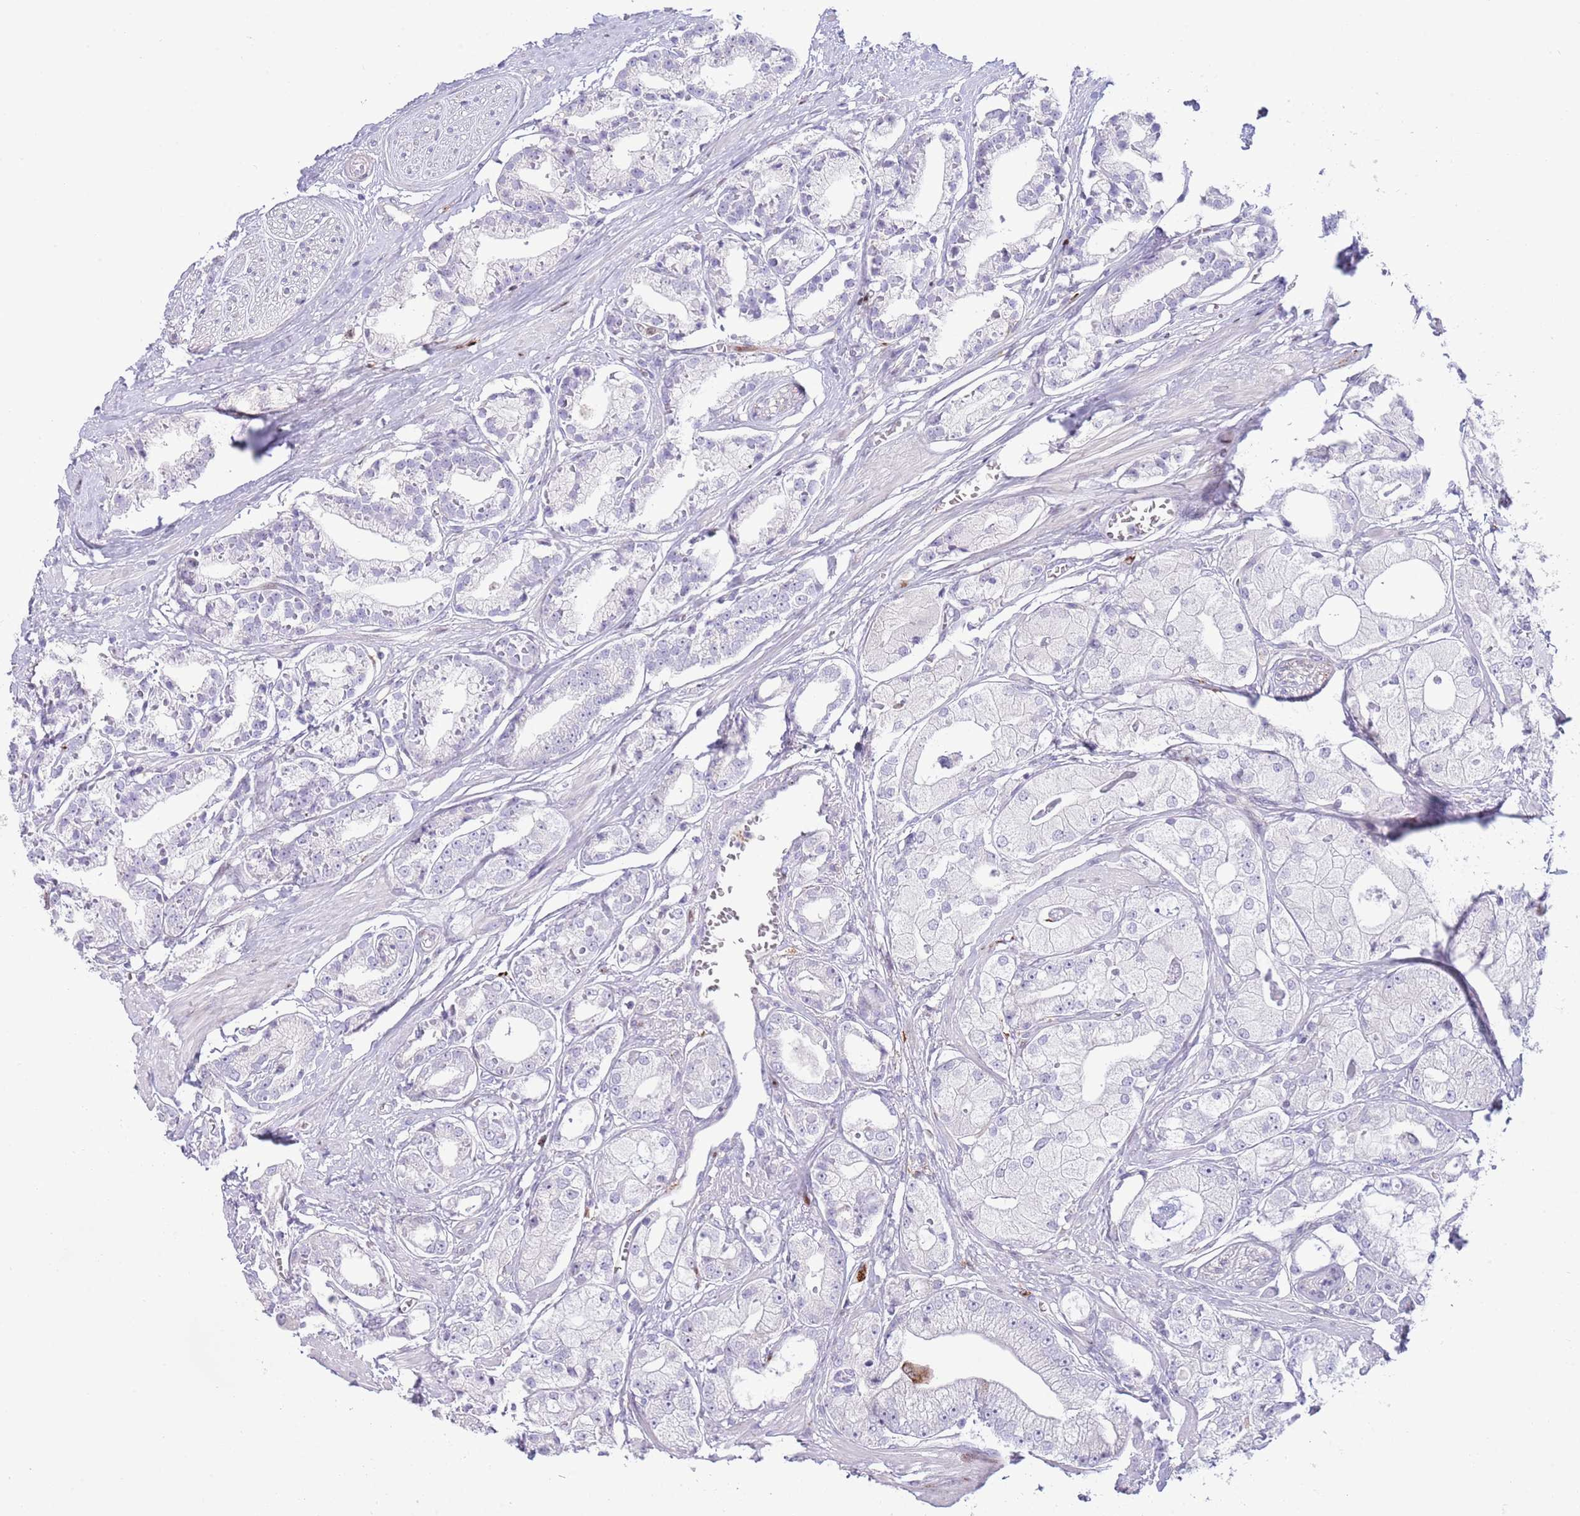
{"staining": {"intensity": "negative", "quantity": "none", "location": "none"}, "tissue": "prostate cancer", "cell_type": "Tumor cells", "image_type": "cancer", "snomed": [{"axis": "morphology", "description": "Adenocarcinoma, High grade"}, {"axis": "topography", "description": "Prostate"}], "caption": "Prostate adenocarcinoma (high-grade) was stained to show a protein in brown. There is no significant staining in tumor cells. (Stains: DAB (3,3'-diaminobenzidine) immunohistochemistry with hematoxylin counter stain, Microscopy: brightfield microscopy at high magnification).", "gene": "ANO8", "patient": {"sex": "male", "age": 71}}